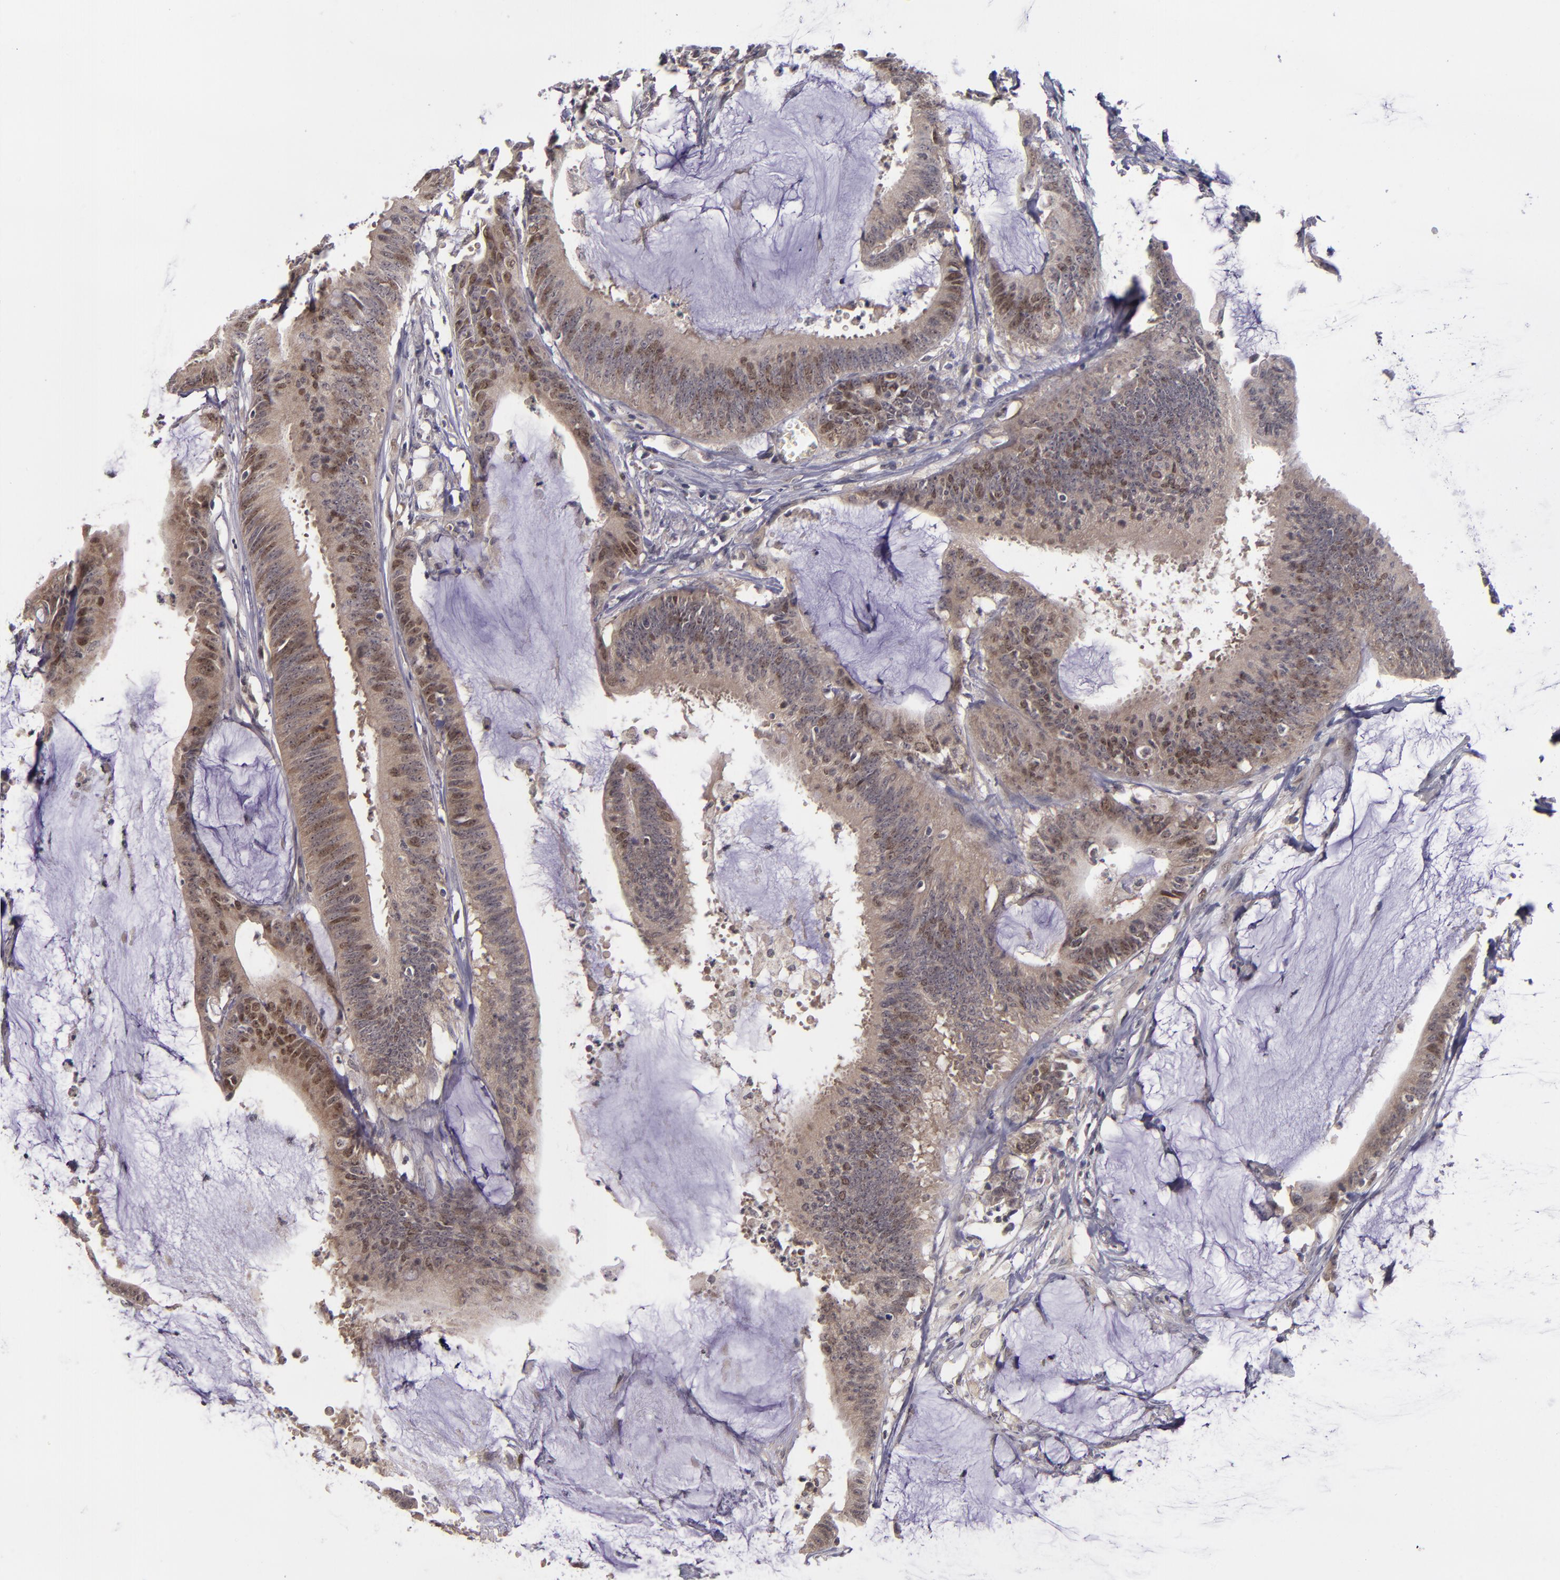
{"staining": {"intensity": "moderate", "quantity": "25%-75%", "location": "nuclear"}, "tissue": "colorectal cancer", "cell_type": "Tumor cells", "image_type": "cancer", "snomed": [{"axis": "morphology", "description": "Adenocarcinoma, NOS"}, {"axis": "topography", "description": "Rectum"}], "caption": "Immunohistochemistry (IHC) micrograph of human colorectal cancer (adenocarcinoma) stained for a protein (brown), which shows medium levels of moderate nuclear positivity in approximately 25%-75% of tumor cells.", "gene": "CDC7", "patient": {"sex": "female", "age": 66}}